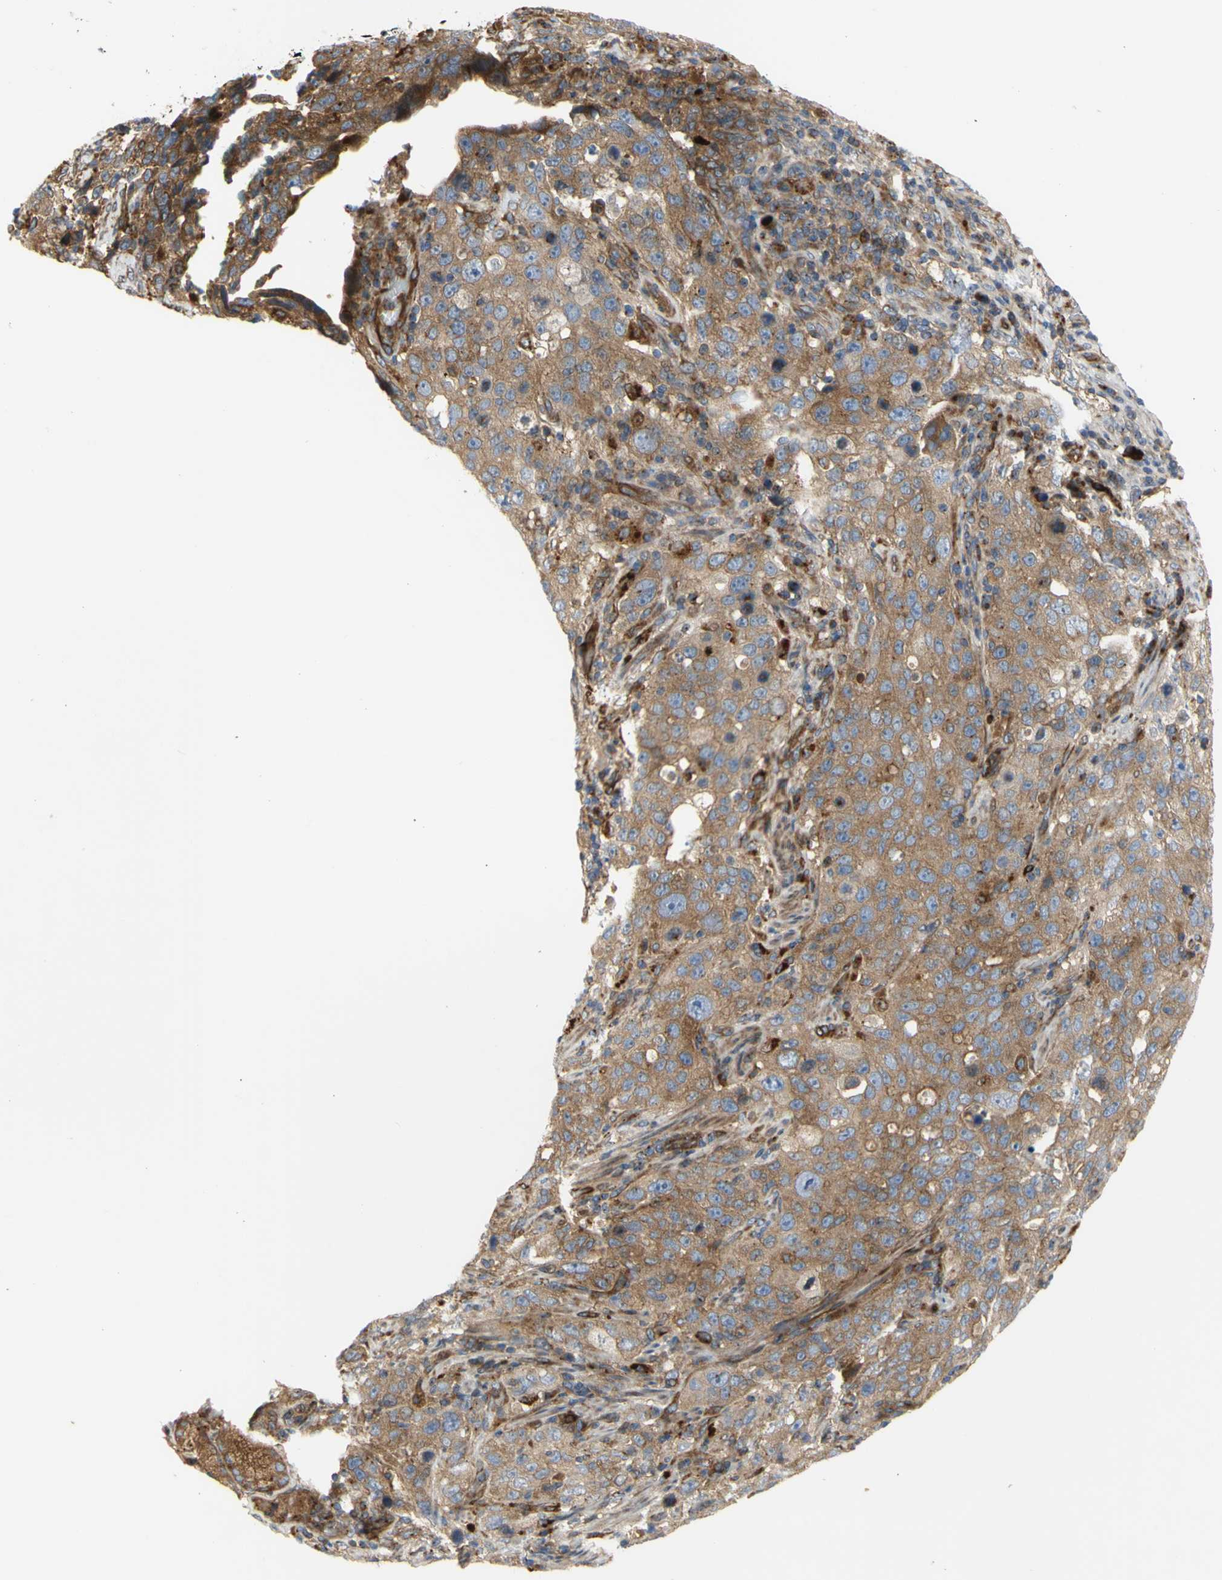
{"staining": {"intensity": "moderate", "quantity": ">75%", "location": "cytoplasmic/membranous"}, "tissue": "stomach cancer", "cell_type": "Tumor cells", "image_type": "cancer", "snomed": [{"axis": "morphology", "description": "Normal tissue, NOS"}, {"axis": "morphology", "description": "Adenocarcinoma, NOS"}, {"axis": "topography", "description": "Stomach"}], "caption": "Immunohistochemical staining of human stomach adenocarcinoma reveals moderate cytoplasmic/membranous protein expression in about >75% of tumor cells.", "gene": "TUBG2", "patient": {"sex": "male", "age": 48}}